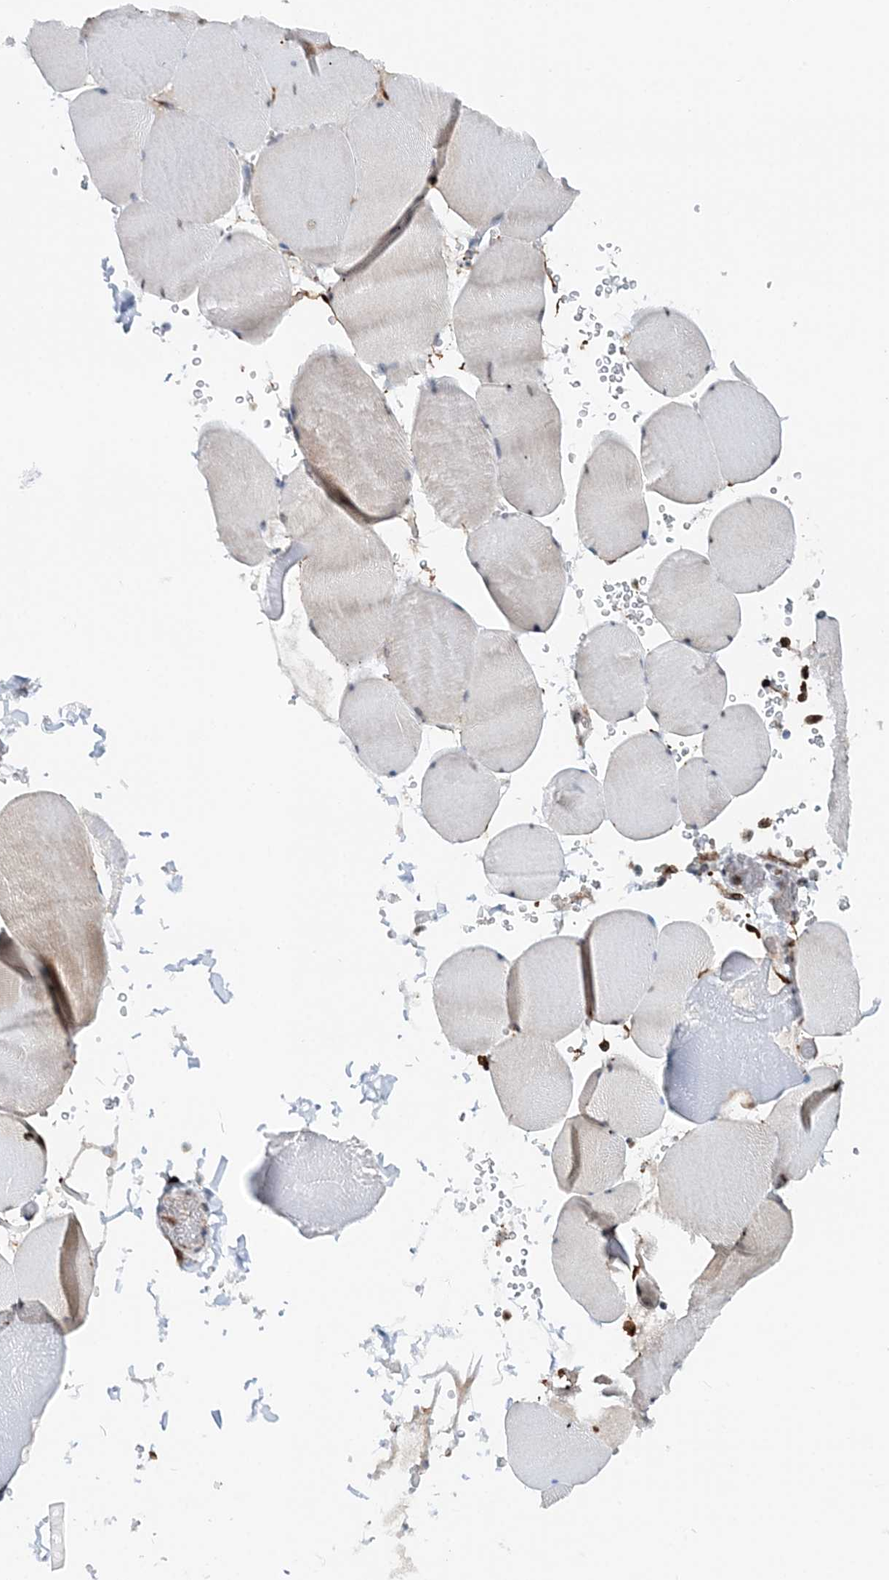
{"staining": {"intensity": "negative", "quantity": "none", "location": "none"}, "tissue": "skeletal muscle", "cell_type": "Myocytes", "image_type": "normal", "snomed": [{"axis": "morphology", "description": "Normal tissue, NOS"}, {"axis": "topography", "description": "Skeletal muscle"}, {"axis": "topography", "description": "Head-Neck"}], "caption": "Immunohistochemical staining of normal skeletal muscle exhibits no significant staining in myocytes. The staining is performed using DAB (3,3'-diaminobenzidine) brown chromogen with nuclei counter-stained in using hematoxylin.", "gene": "ASCL4", "patient": {"sex": "male", "age": 66}}